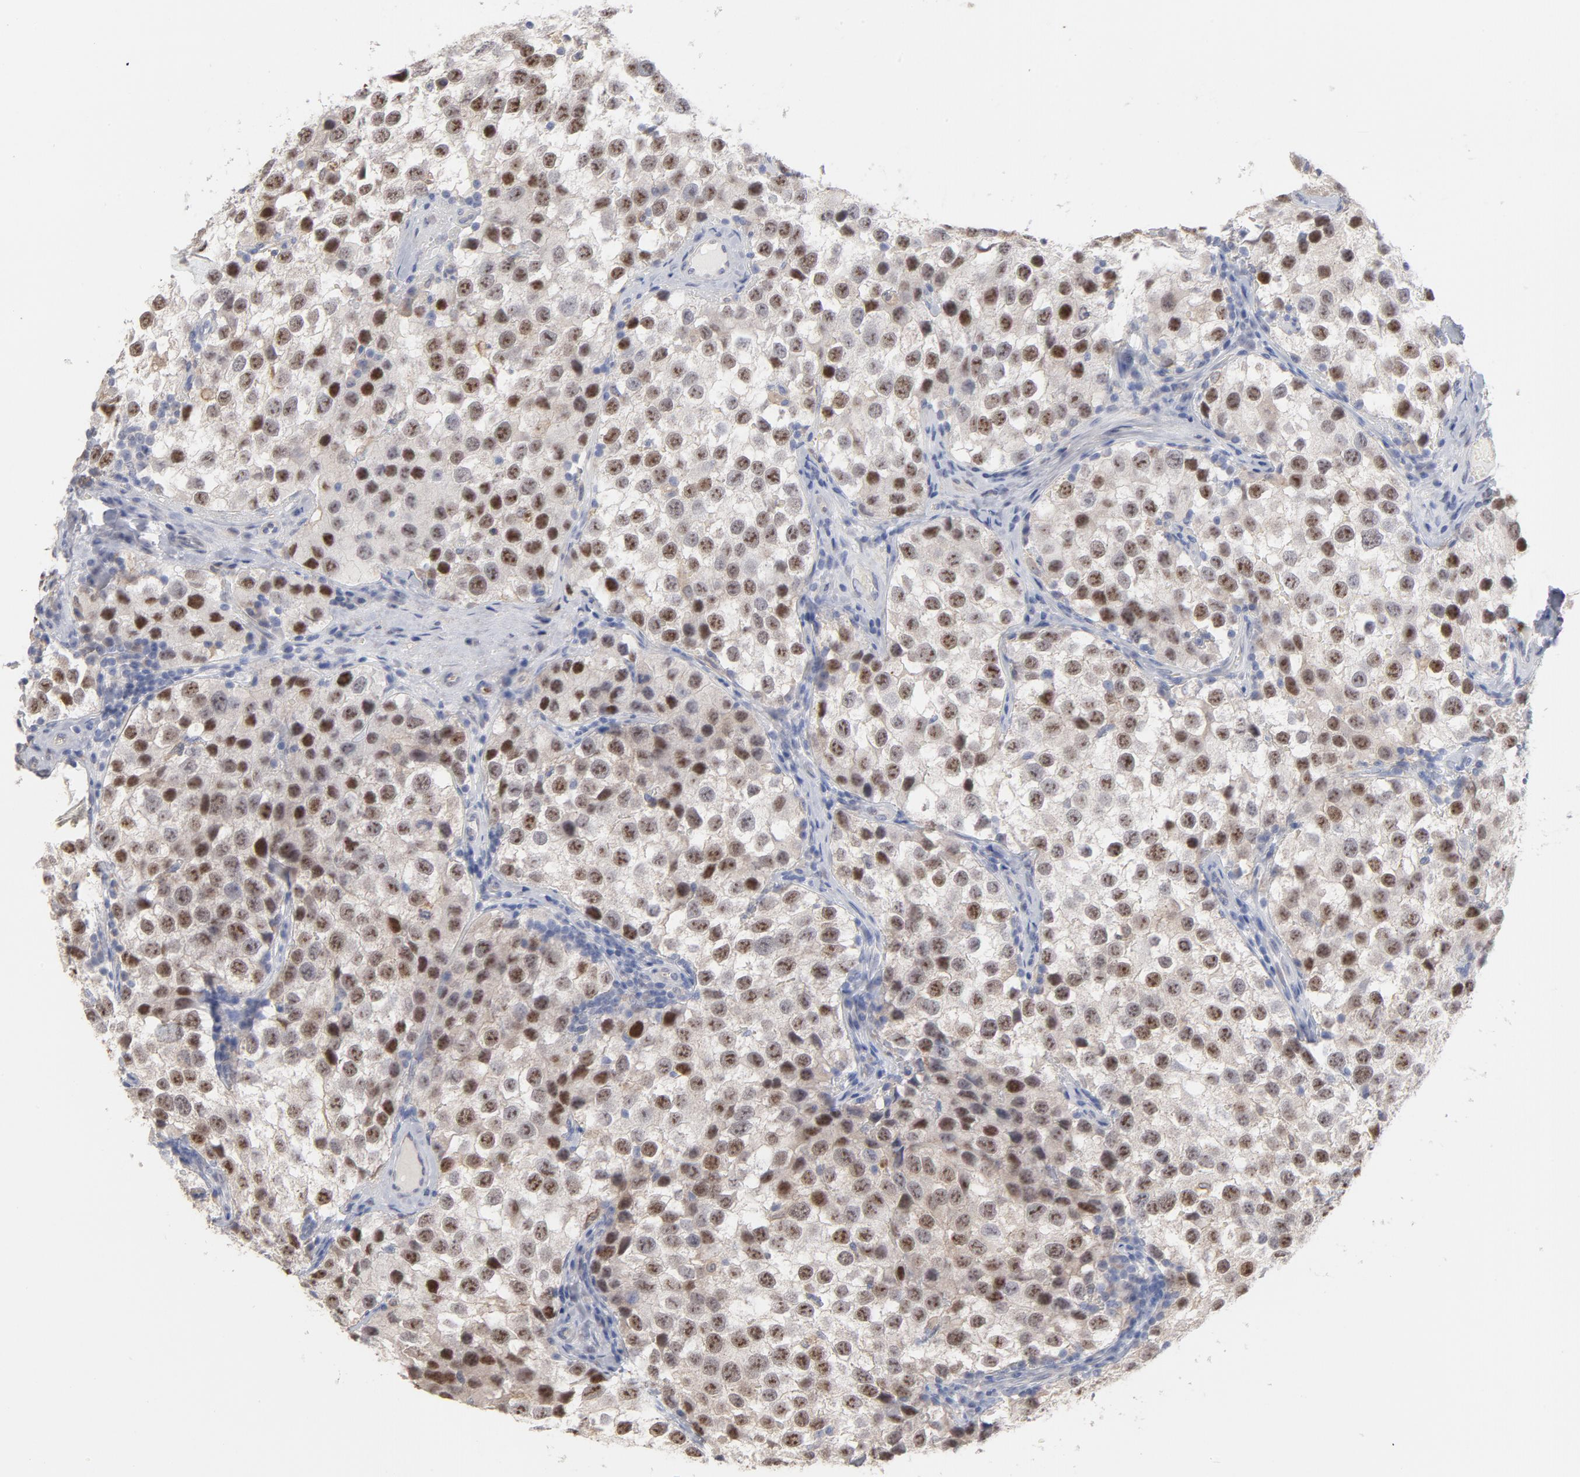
{"staining": {"intensity": "strong", "quantity": ">75%", "location": "cytoplasmic/membranous,nuclear"}, "tissue": "testis cancer", "cell_type": "Tumor cells", "image_type": "cancer", "snomed": [{"axis": "morphology", "description": "Seminoma, NOS"}, {"axis": "topography", "description": "Testis"}], "caption": "A histopathology image of human testis seminoma stained for a protein displays strong cytoplasmic/membranous and nuclear brown staining in tumor cells.", "gene": "PNMA1", "patient": {"sex": "male", "age": 39}}